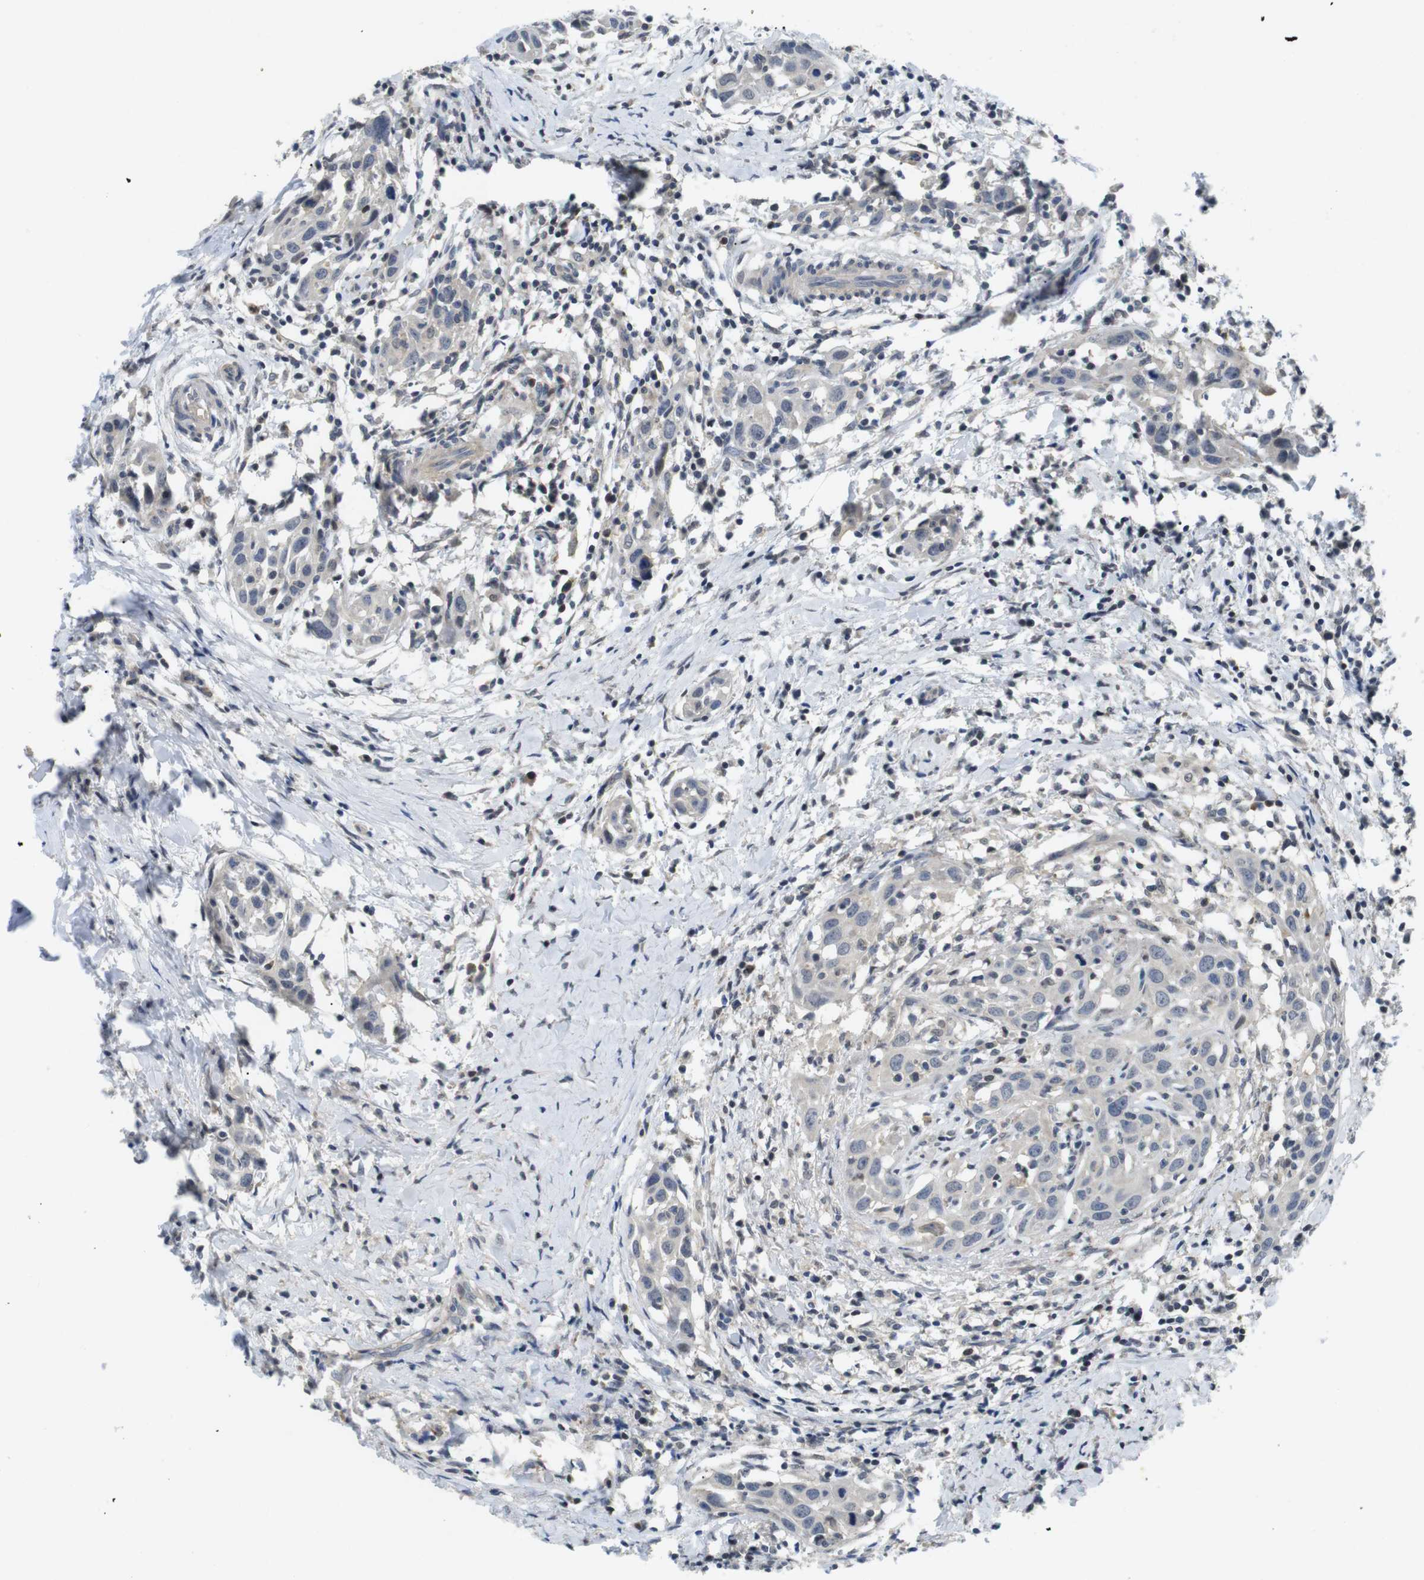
{"staining": {"intensity": "negative", "quantity": "none", "location": "none"}, "tissue": "head and neck cancer", "cell_type": "Tumor cells", "image_type": "cancer", "snomed": [{"axis": "morphology", "description": "Squamous cell carcinoma, NOS"}, {"axis": "topography", "description": "Oral tissue"}, {"axis": "topography", "description": "Head-Neck"}], "caption": "Protein analysis of head and neck cancer (squamous cell carcinoma) shows no significant staining in tumor cells.", "gene": "FNTA", "patient": {"sex": "female", "age": 50}}